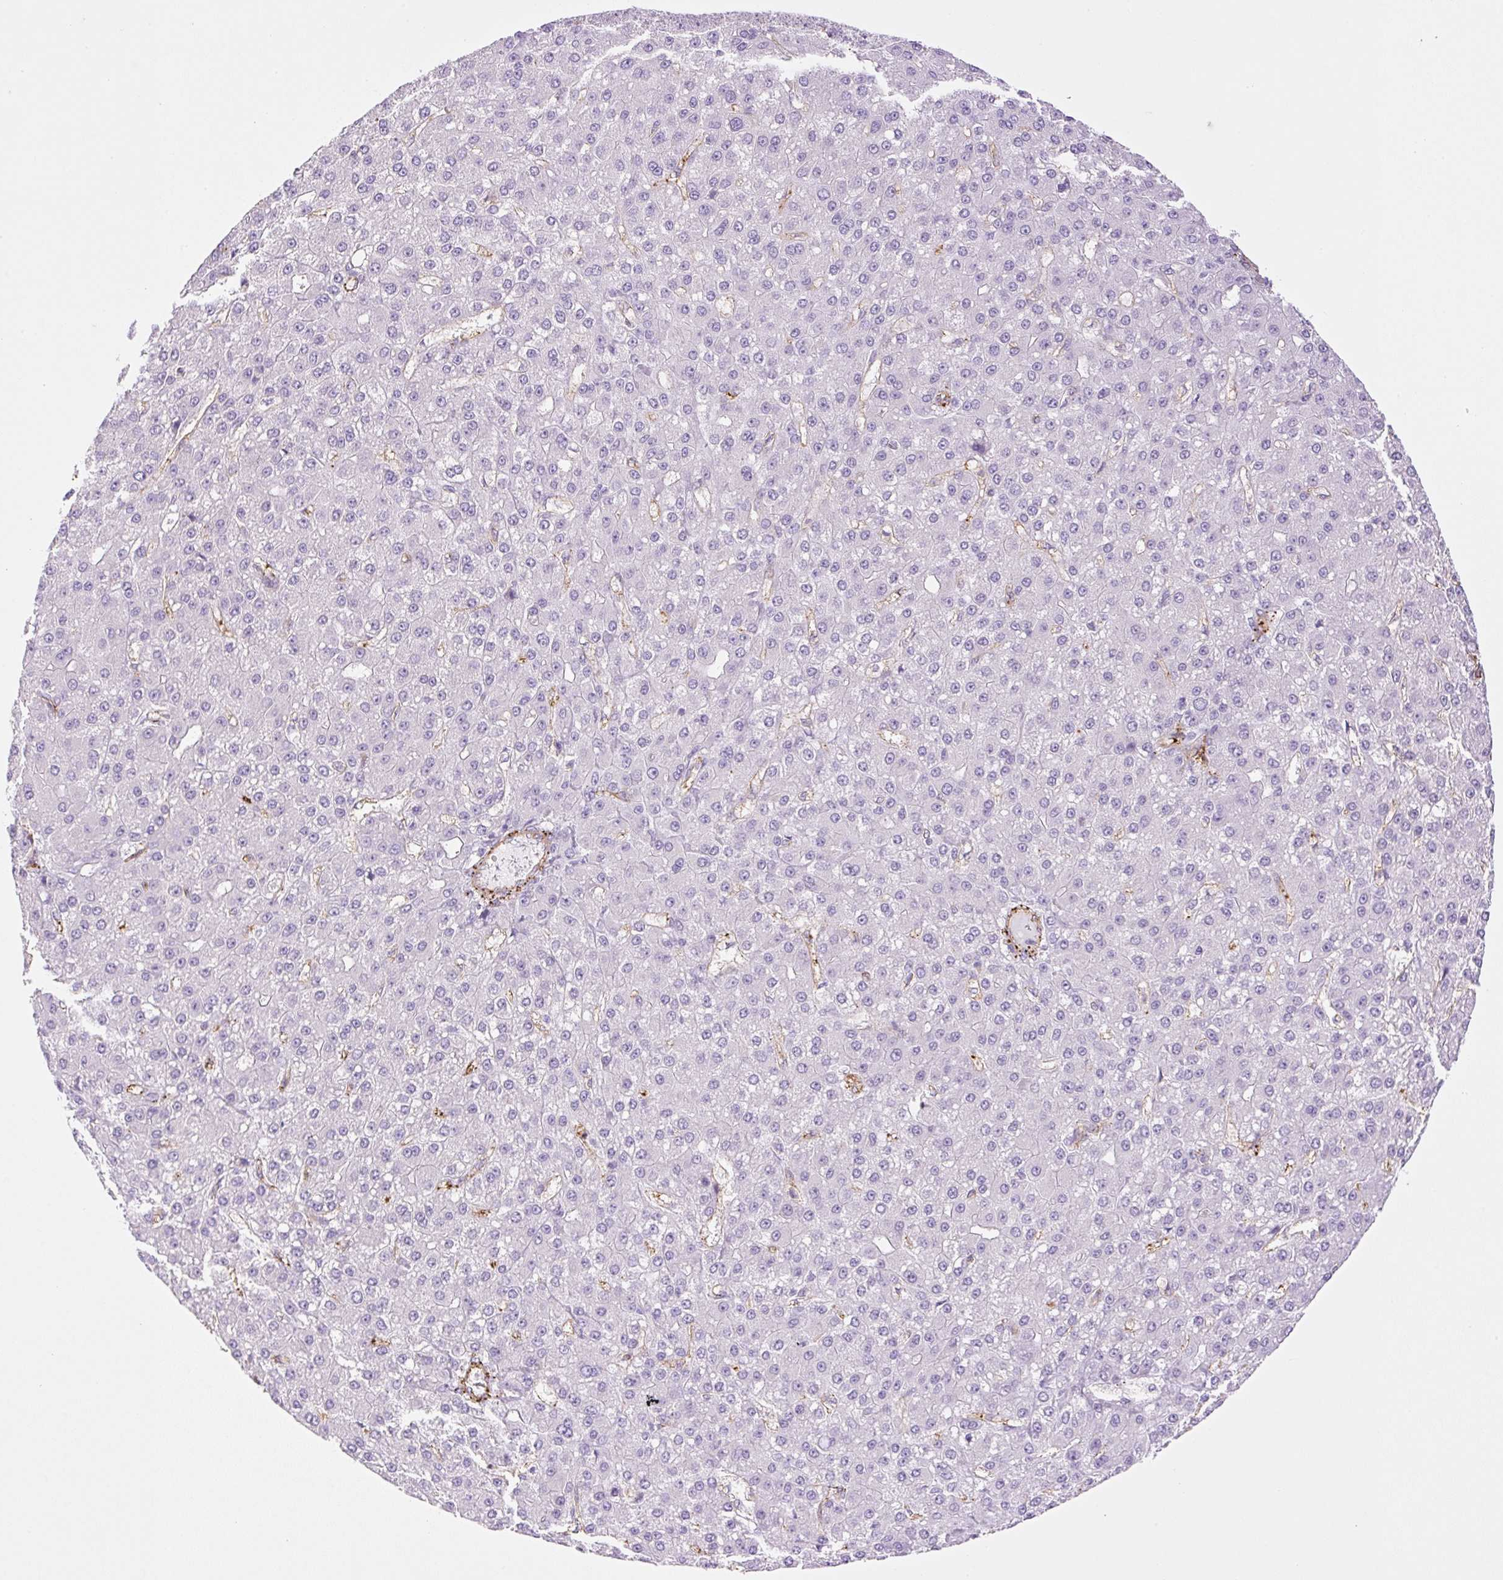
{"staining": {"intensity": "negative", "quantity": "none", "location": "none"}, "tissue": "liver cancer", "cell_type": "Tumor cells", "image_type": "cancer", "snomed": [{"axis": "morphology", "description": "Carcinoma, Hepatocellular, NOS"}, {"axis": "topography", "description": "Liver"}], "caption": "Immunohistochemical staining of human liver cancer (hepatocellular carcinoma) reveals no significant positivity in tumor cells.", "gene": "EHD3", "patient": {"sex": "male", "age": 67}}